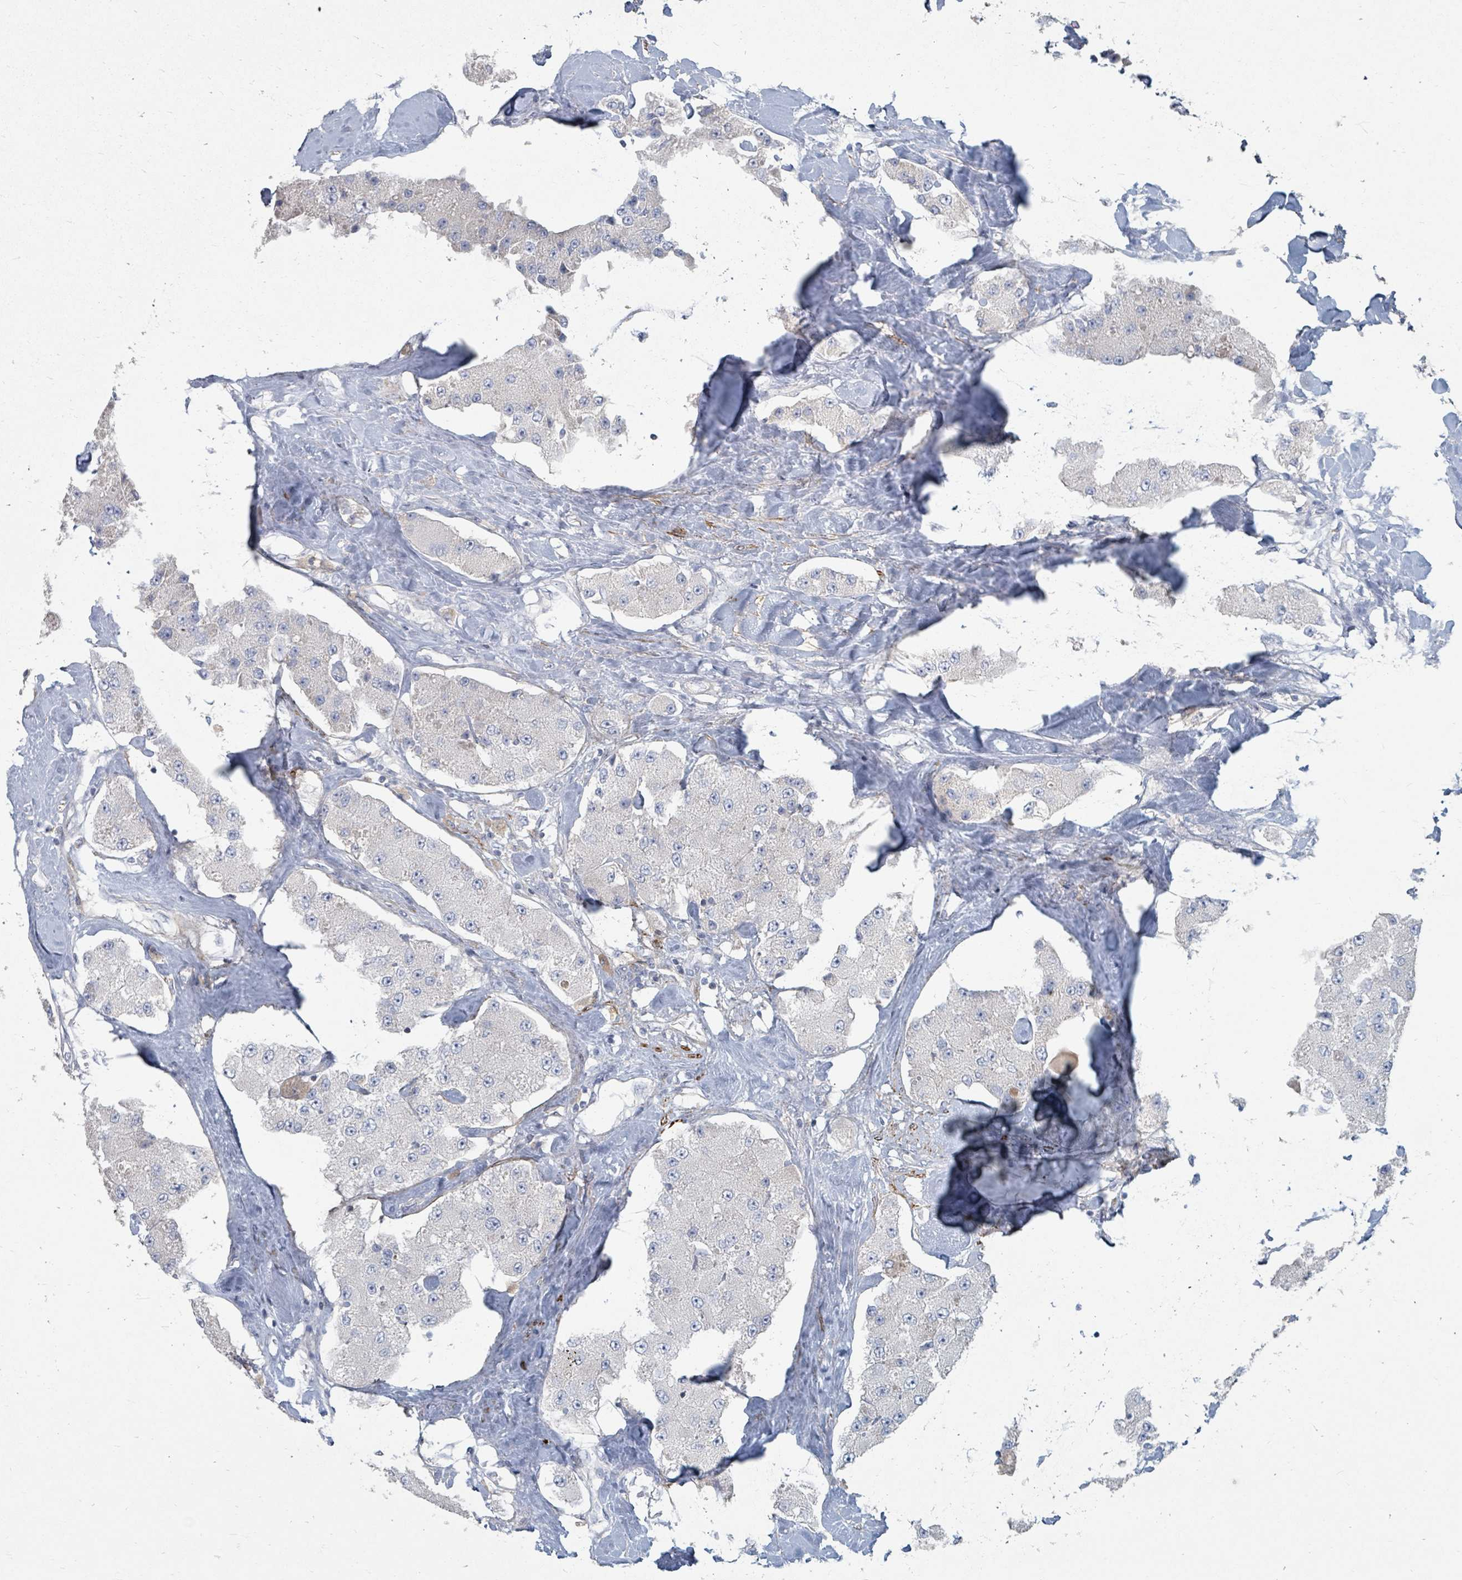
{"staining": {"intensity": "negative", "quantity": "none", "location": "none"}, "tissue": "carcinoid", "cell_type": "Tumor cells", "image_type": "cancer", "snomed": [{"axis": "morphology", "description": "Carcinoid, malignant, NOS"}, {"axis": "topography", "description": "Pancreas"}], "caption": "DAB (3,3'-diaminobenzidine) immunohistochemical staining of carcinoid demonstrates no significant expression in tumor cells. (DAB IHC visualized using brightfield microscopy, high magnification).", "gene": "ARGFX", "patient": {"sex": "male", "age": 41}}